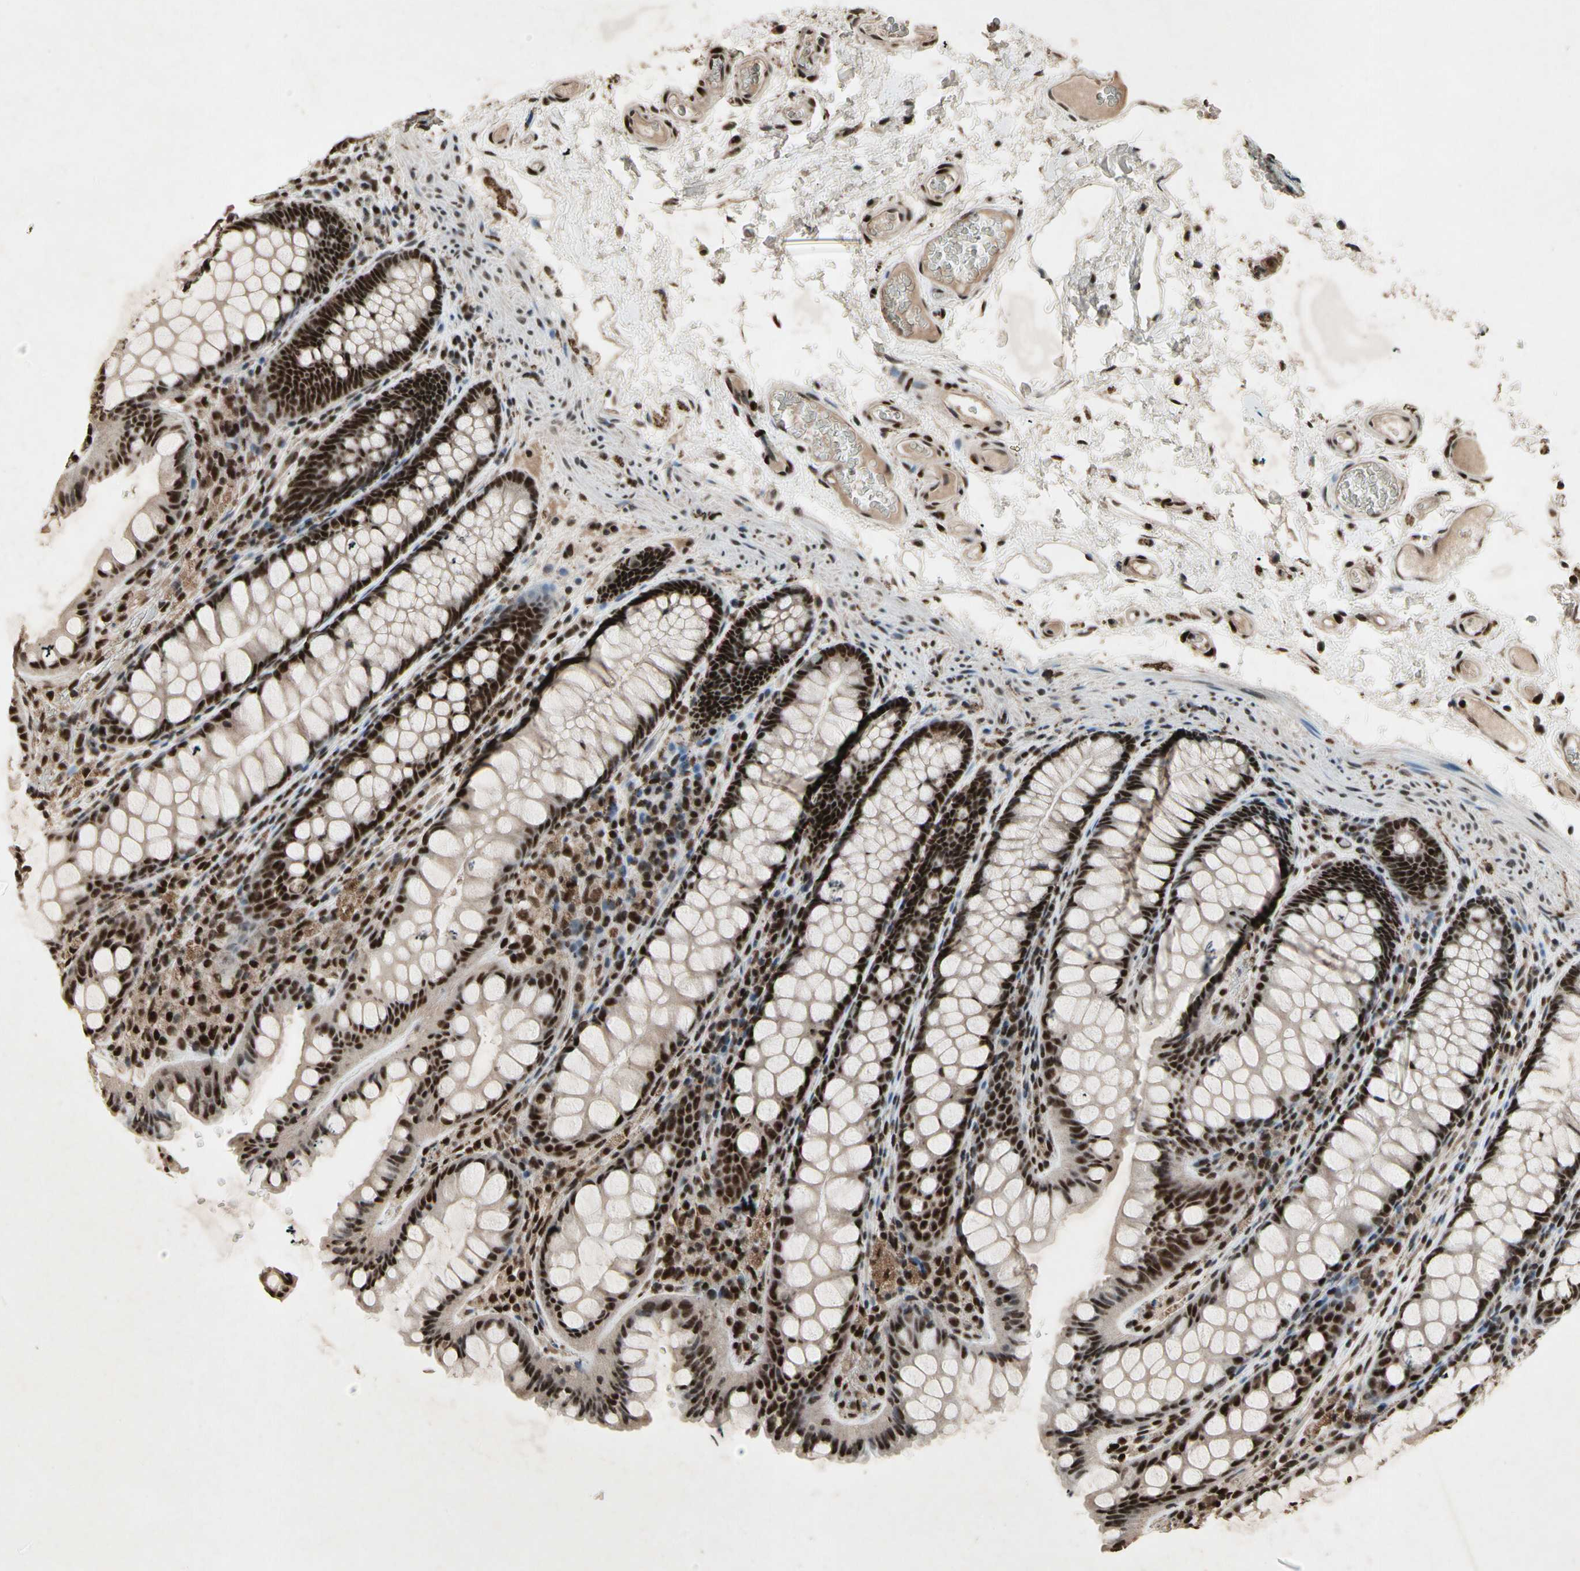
{"staining": {"intensity": "strong", "quantity": ">75%", "location": "nuclear"}, "tissue": "colon", "cell_type": "Endothelial cells", "image_type": "normal", "snomed": [{"axis": "morphology", "description": "Normal tissue, NOS"}, {"axis": "topography", "description": "Colon"}], "caption": "Immunohistochemical staining of normal human colon demonstrates strong nuclear protein staining in about >75% of endothelial cells. The protein of interest is shown in brown color, while the nuclei are stained blue.", "gene": "TBX2", "patient": {"sex": "female", "age": 55}}